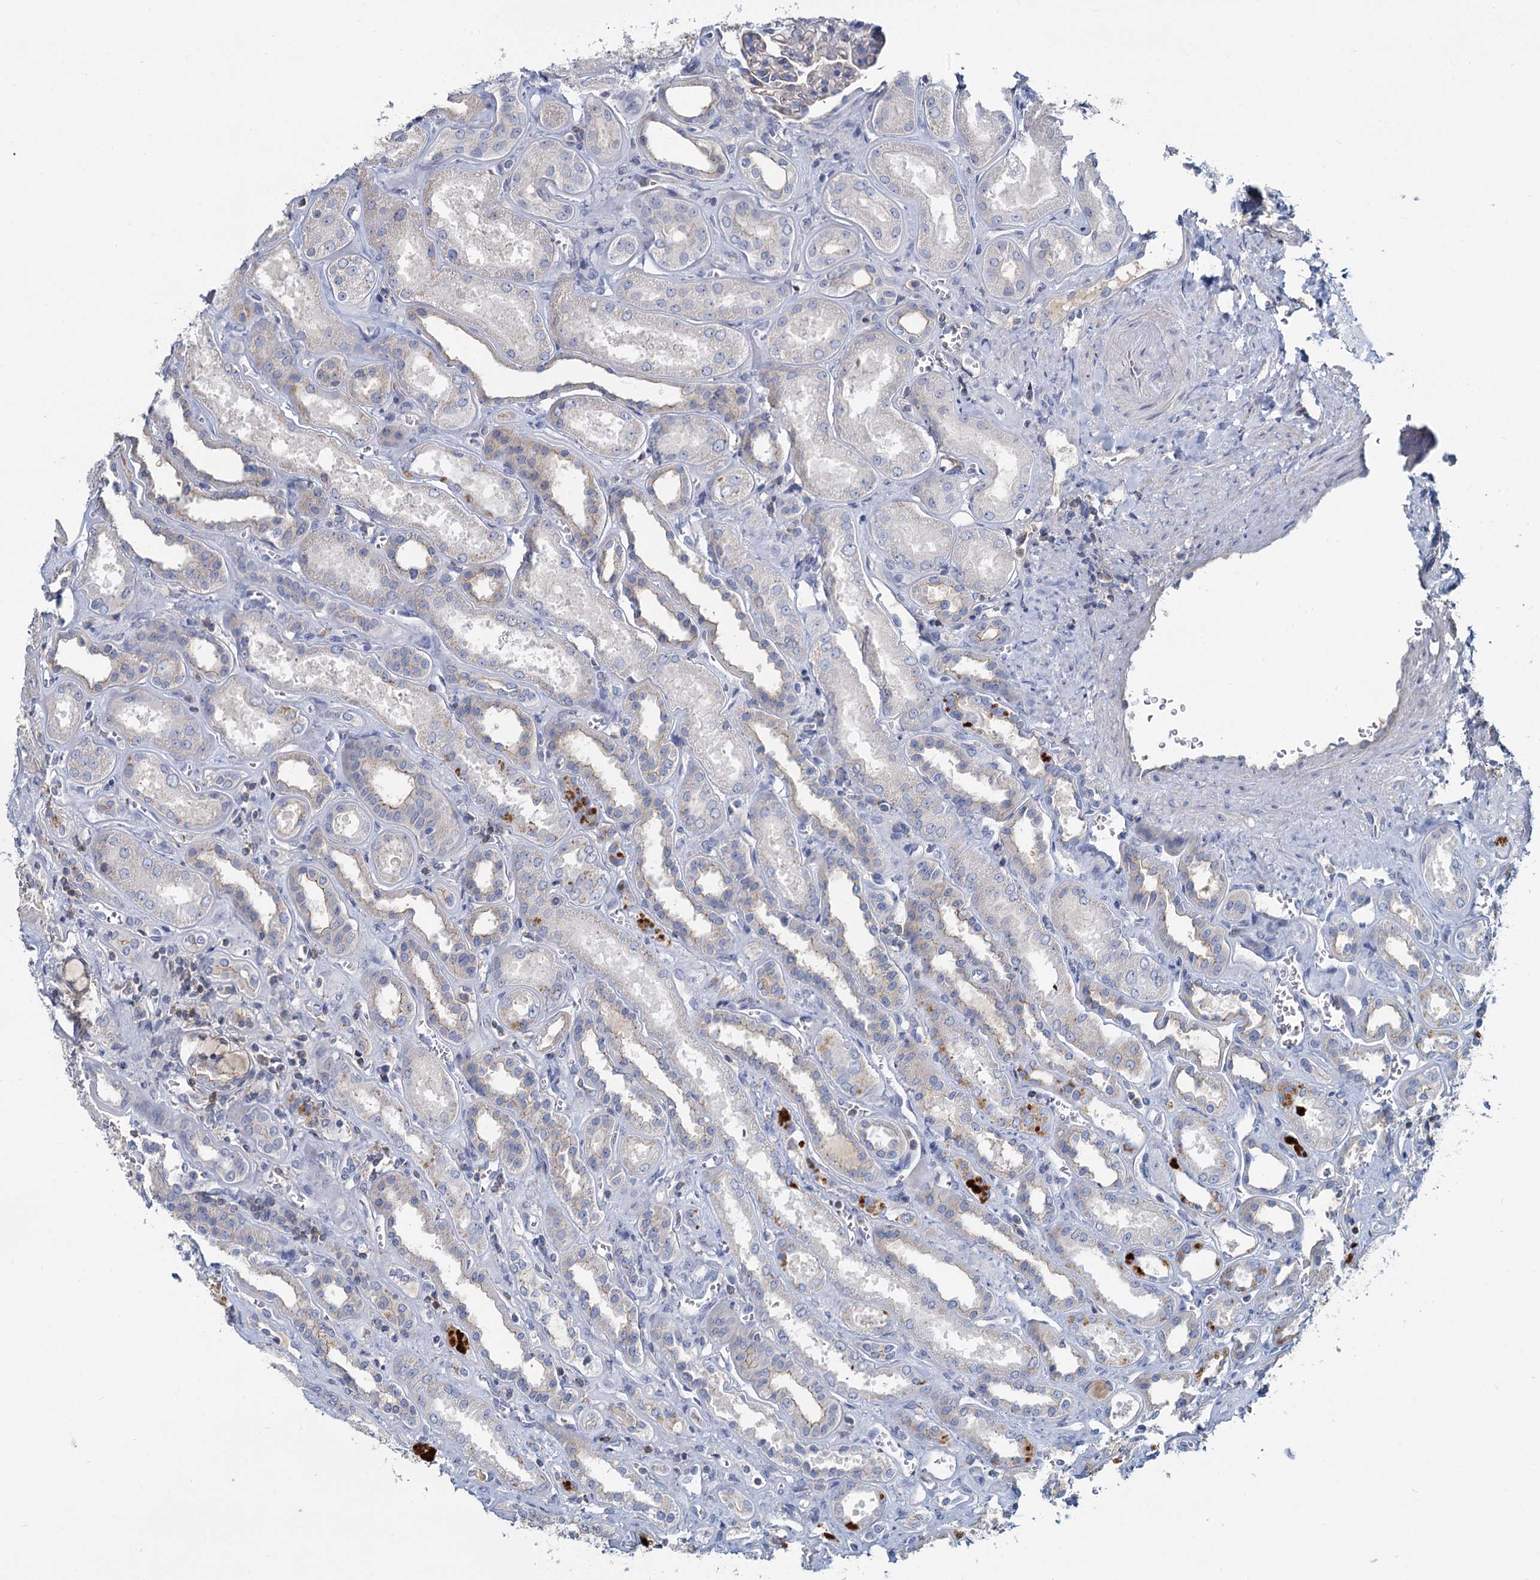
{"staining": {"intensity": "negative", "quantity": "none", "location": "none"}, "tissue": "kidney", "cell_type": "Cells in glomeruli", "image_type": "normal", "snomed": [{"axis": "morphology", "description": "Normal tissue, NOS"}, {"axis": "morphology", "description": "Adenocarcinoma, NOS"}, {"axis": "topography", "description": "Kidney"}], "caption": "There is no significant expression in cells in glomeruli of kidney.", "gene": "ACSM3", "patient": {"sex": "female", "age": 68}}